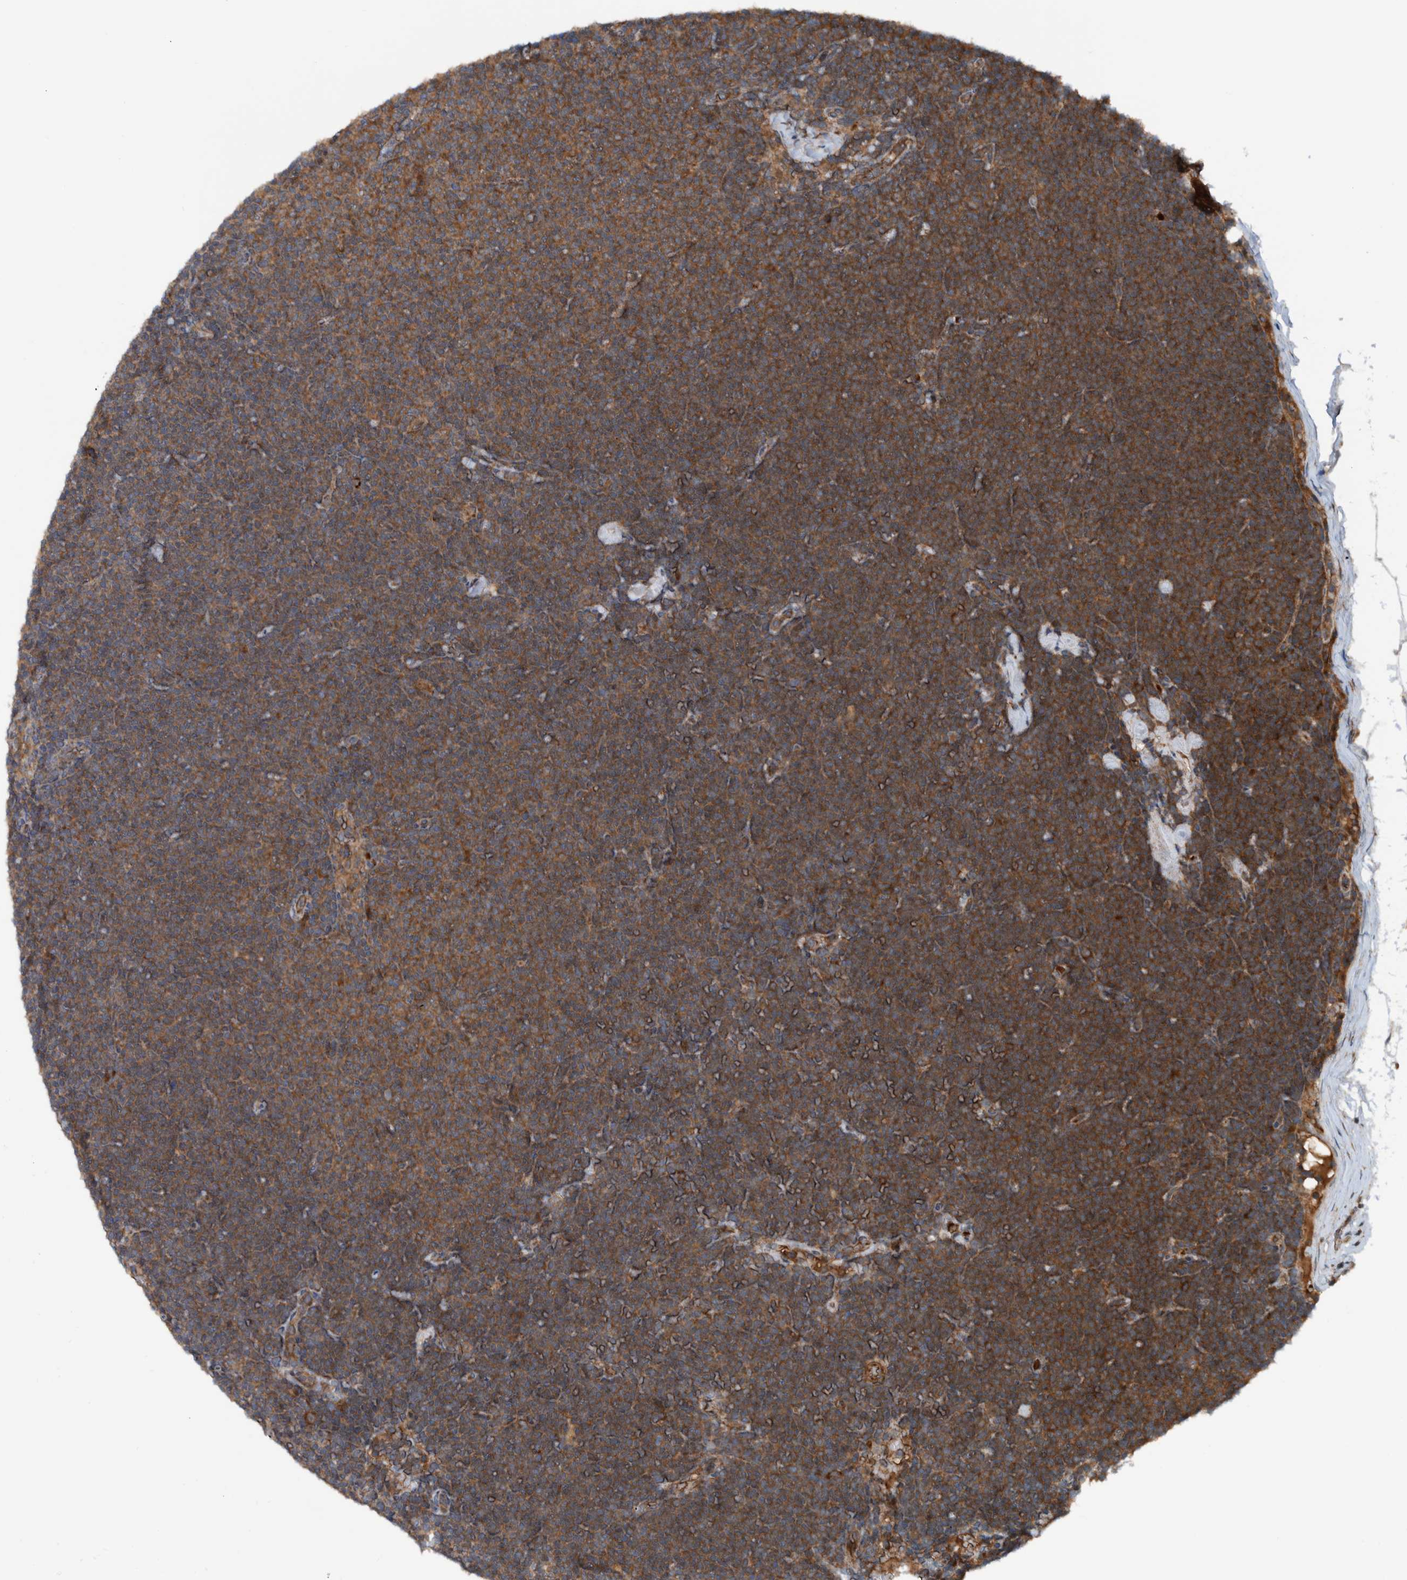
{"staining": {"intensity": "moderate", "quantity": ">75%", "location": "cytoplasmic/membranous"}, "tissue": "lymphoma", "cell_type": "Tumor cells", "image_type": "cancer", "snomed": [{"axis": "morphology", "description": "Malignant lymphoma, non-Hodgkin's type, Low grade"}, {"axis": "topography", "description": "Lymph node"}], "caption": "Immunohistochemical staining of human lymphoma displays medium levels of moderate cytoplasmic/membranous expression in approximately >75% of tumor cells.", "gene": "CUEDC1", "patient": {"sex": "female", "age": 53}}